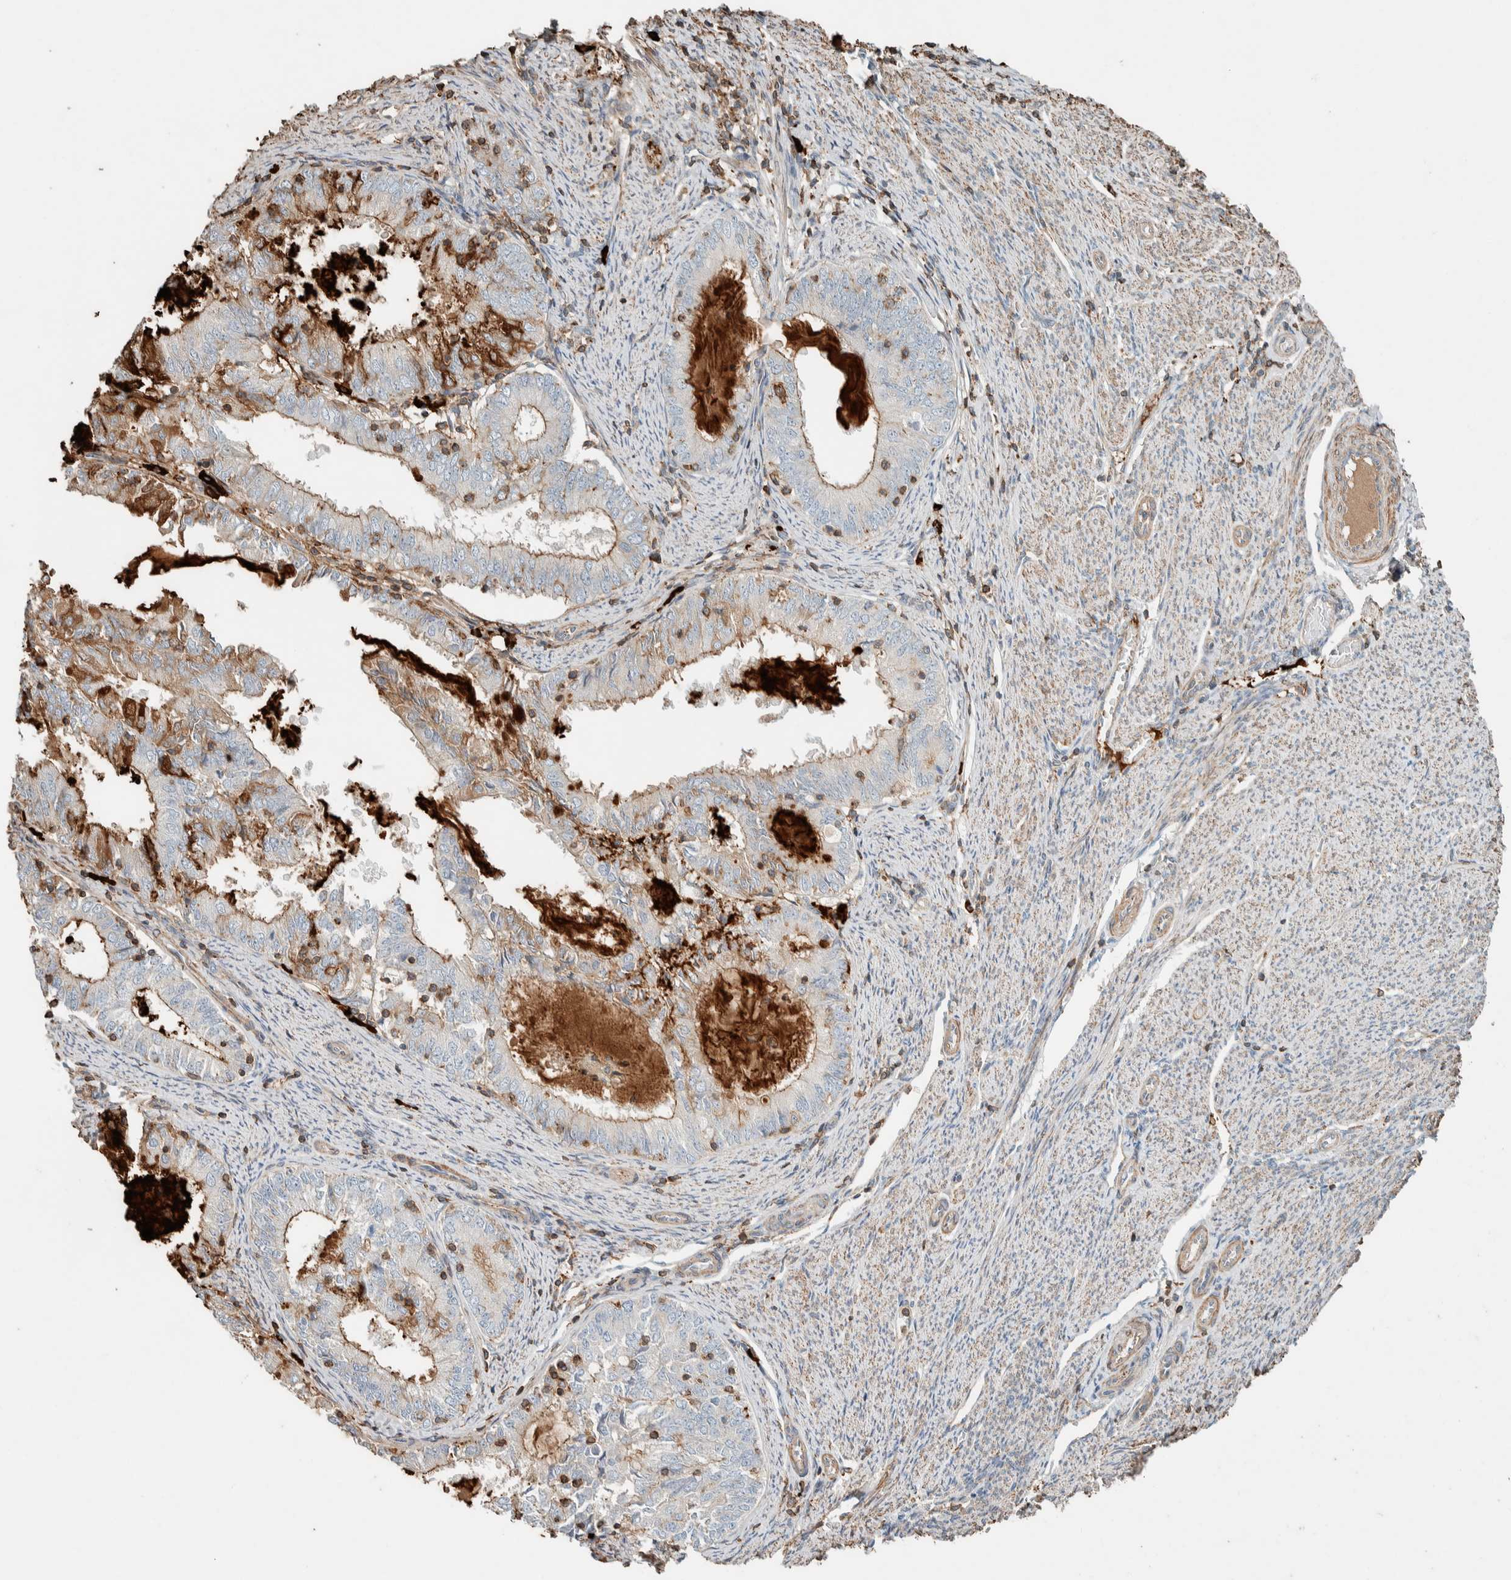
{"staining": {"intensity": "strong", "quantity": "25%-75%", "location": "cytoplasmic/membranous"}, "tissue": "endometrial cancer", "cell_type": "Tumor cells", "image_type": "cancer", "snomed": [{"axis": "morphology", "description": "Adenocarcinoma, NOS"}, {"axis": "topography", "description": "Endometrium"}], "caption": "DAB (3,3'-diaminobenzidine) immunohistochemical staining of human endometrial cancer (adenocarcinoma) exhibits strong cytoplasmic/membranous protein expression in approximately 25%-75% of tumor cells.", "gene": "CTBP2", "patient": {"sex": "female", "age": 57}}